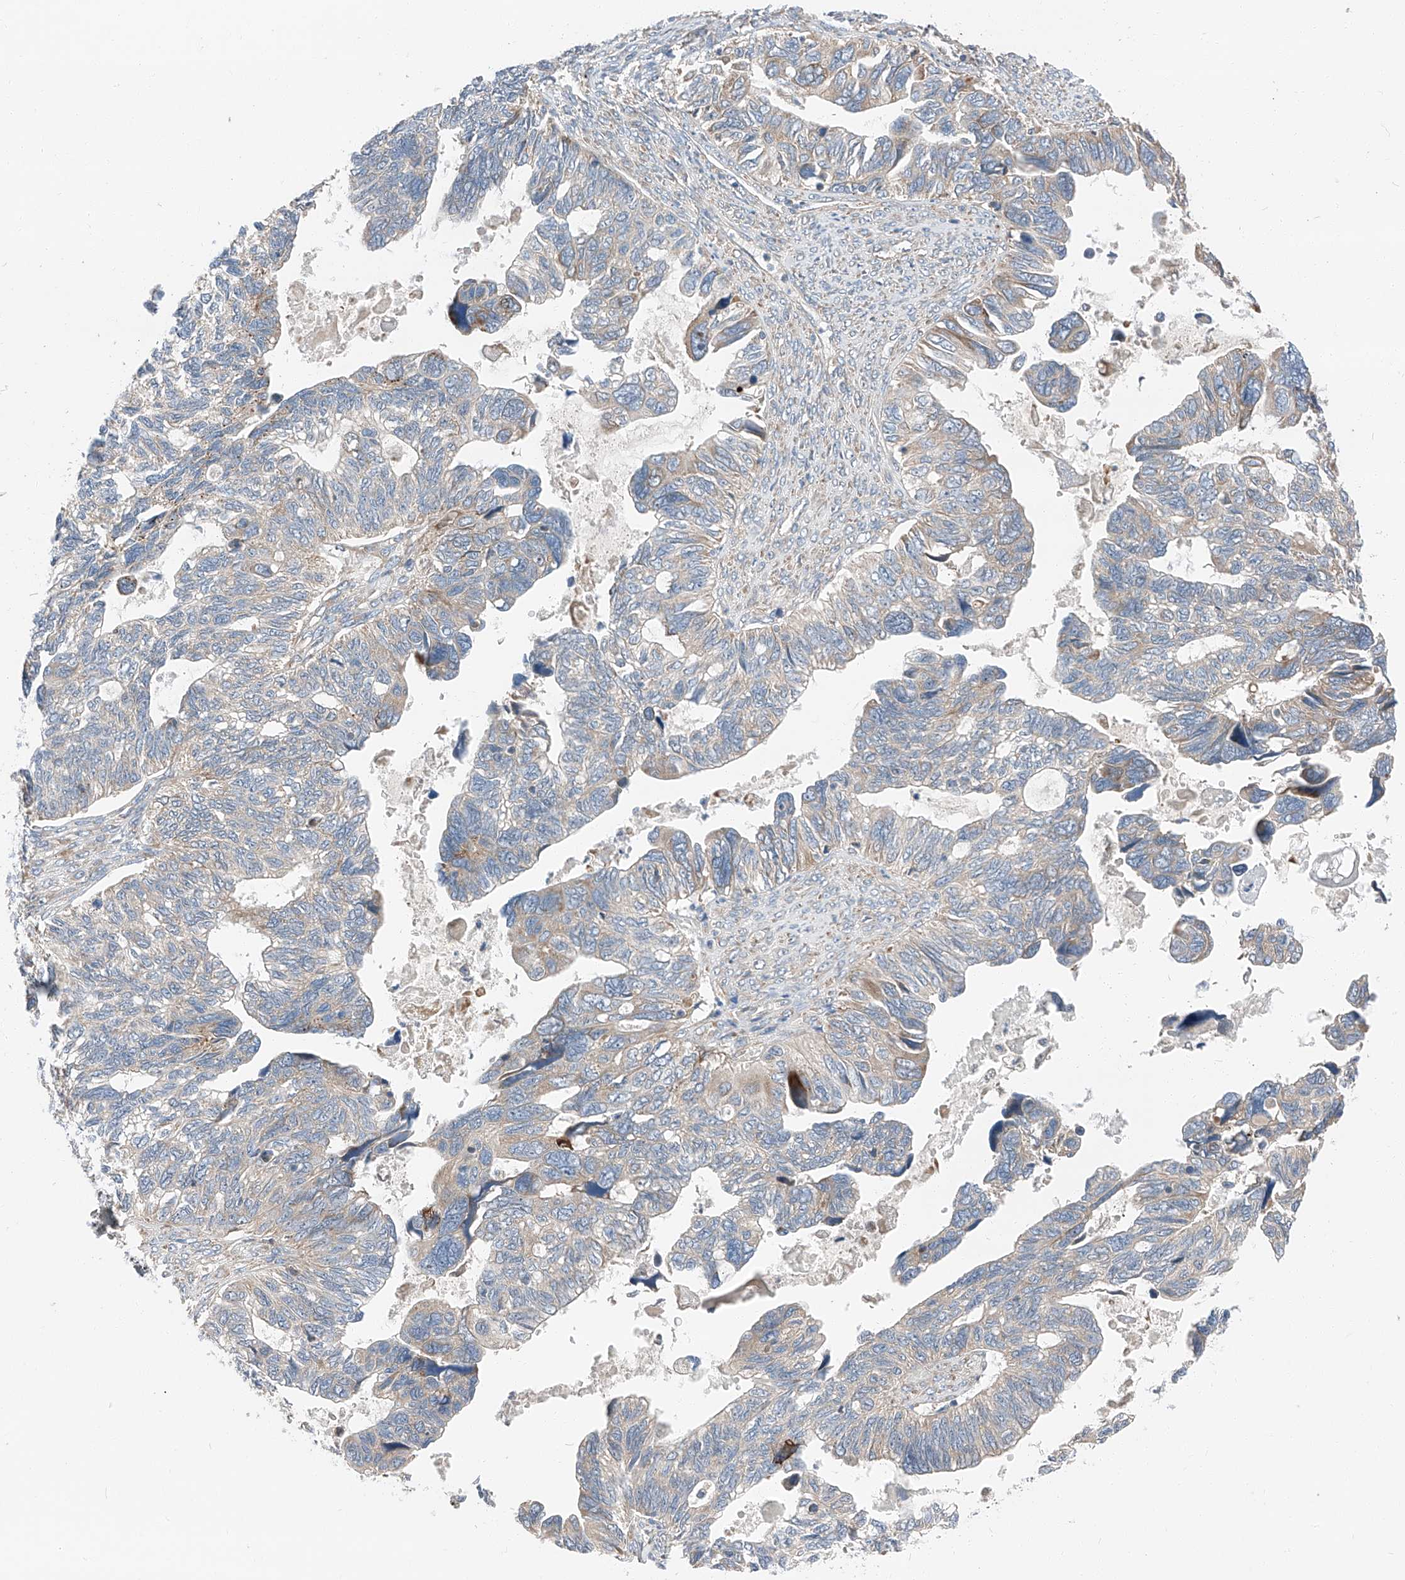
{"staining": {"intensity": "moderate", "quantity": "<25%", "location": "cytoplasmic/membranous"}, "tissue": "ovarian cancer", "cell_type": "Tumor cells", "image_type": "cancer", "snomed": [{"axis": "morphology", "description": "Cystadenocarcinoma, serous, NOS"}, {"axis": "topography", "description": "Ovary"}], "caption": "Ovarian serous cystadenocarcinoma was stained to show a protein in brown. There is low levels of moderate cytoplasmic/membranous positivity in about <25% of tumor cells.", "gene": "ZC3H15", "patient": {"sex": "female", "age": 79}}